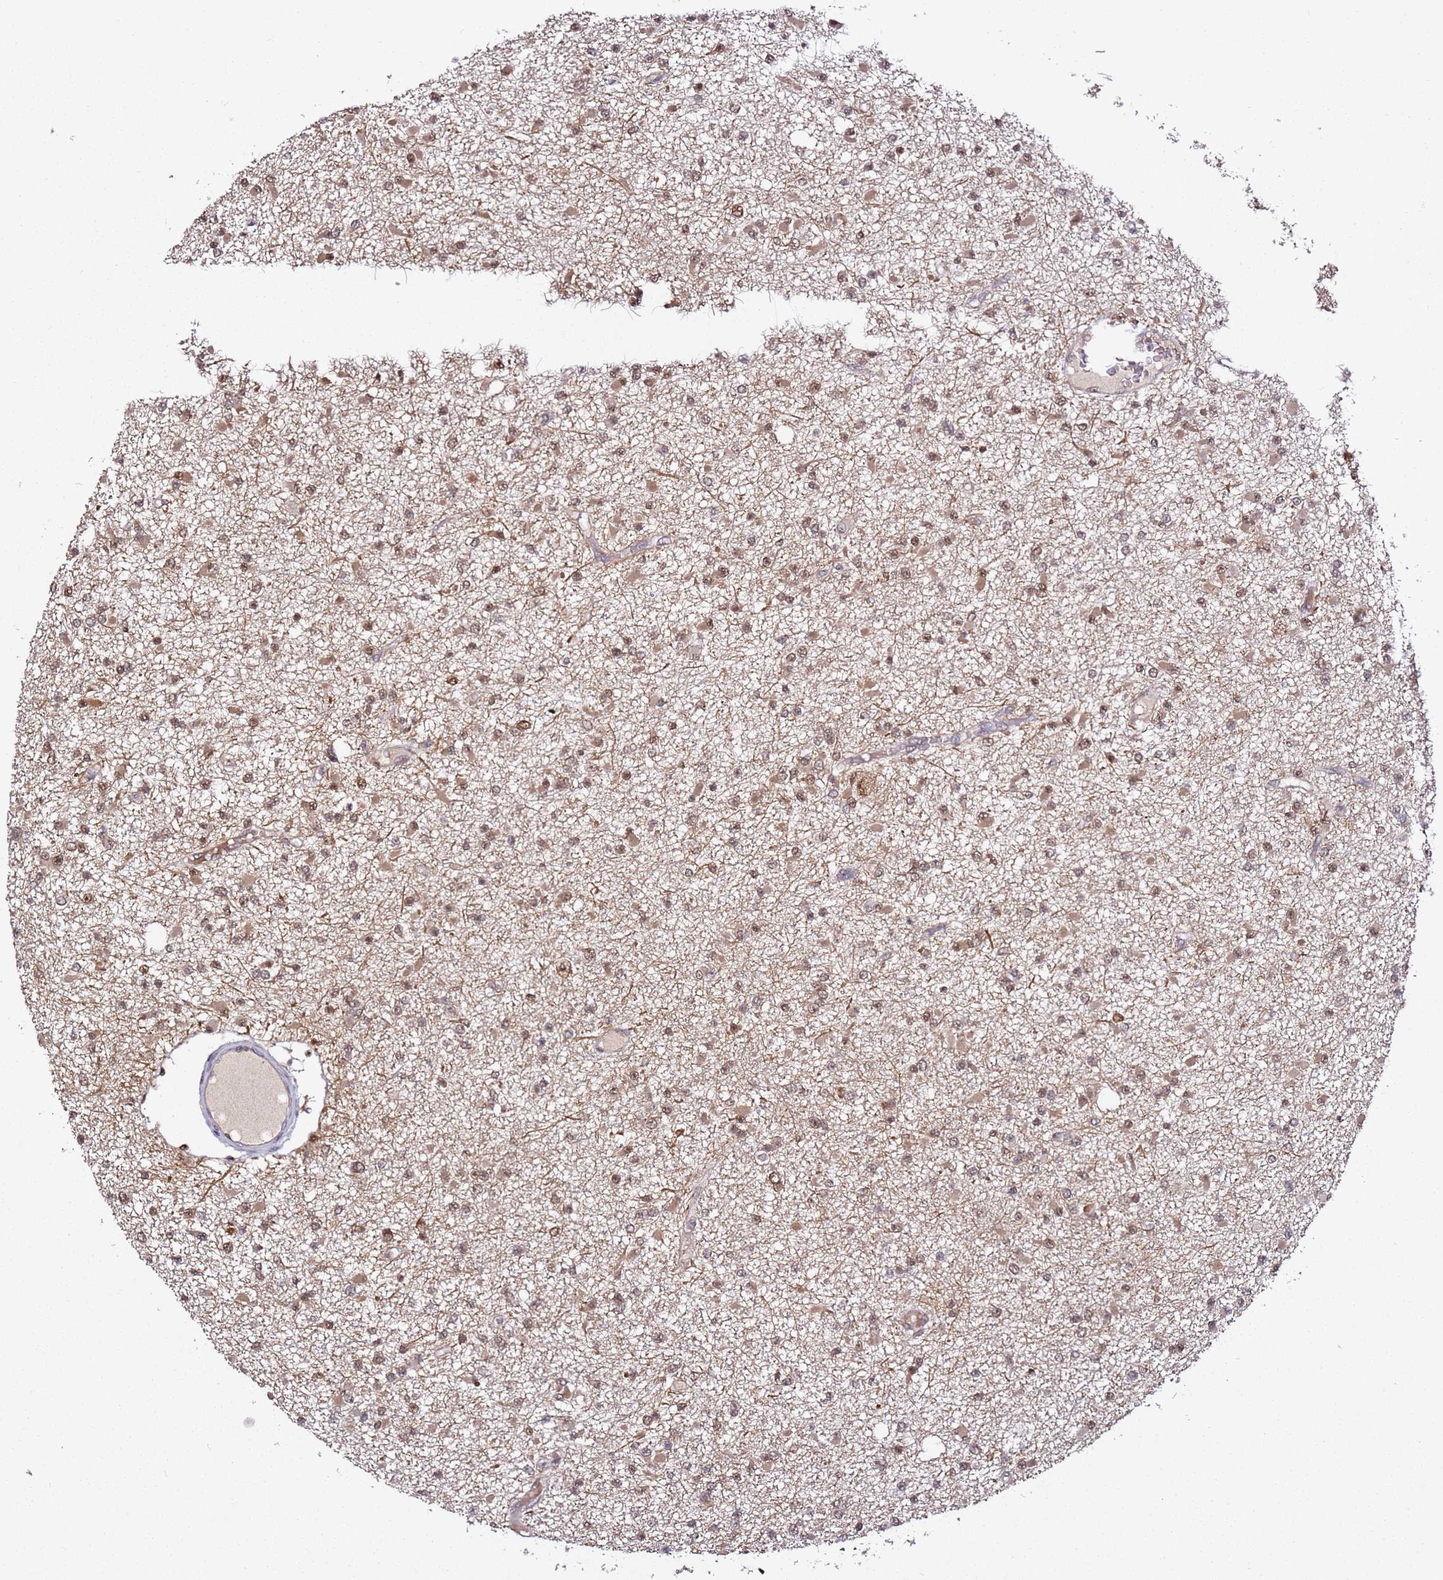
{"staining": {"intensity": "moderate", "quantity": ">75%", "location": "nuclear"}, "tissue": "glioma", "cell_type": "Tumor cells", "image_type": "cancer", "snomed": [{"axis": "morphology", "description": "Glioma, malignant, Low grade"}, {"axis": "topography", "description": "Brain"}], "caption": "IHC image of human low-grade glioma (malignant) stained for a protein (brown), which shows medium levels of moderate nuclear expression in about >75% of tumor cells.", "gene": "RGS18", "patient": {"sex": "female", "age": 22}}